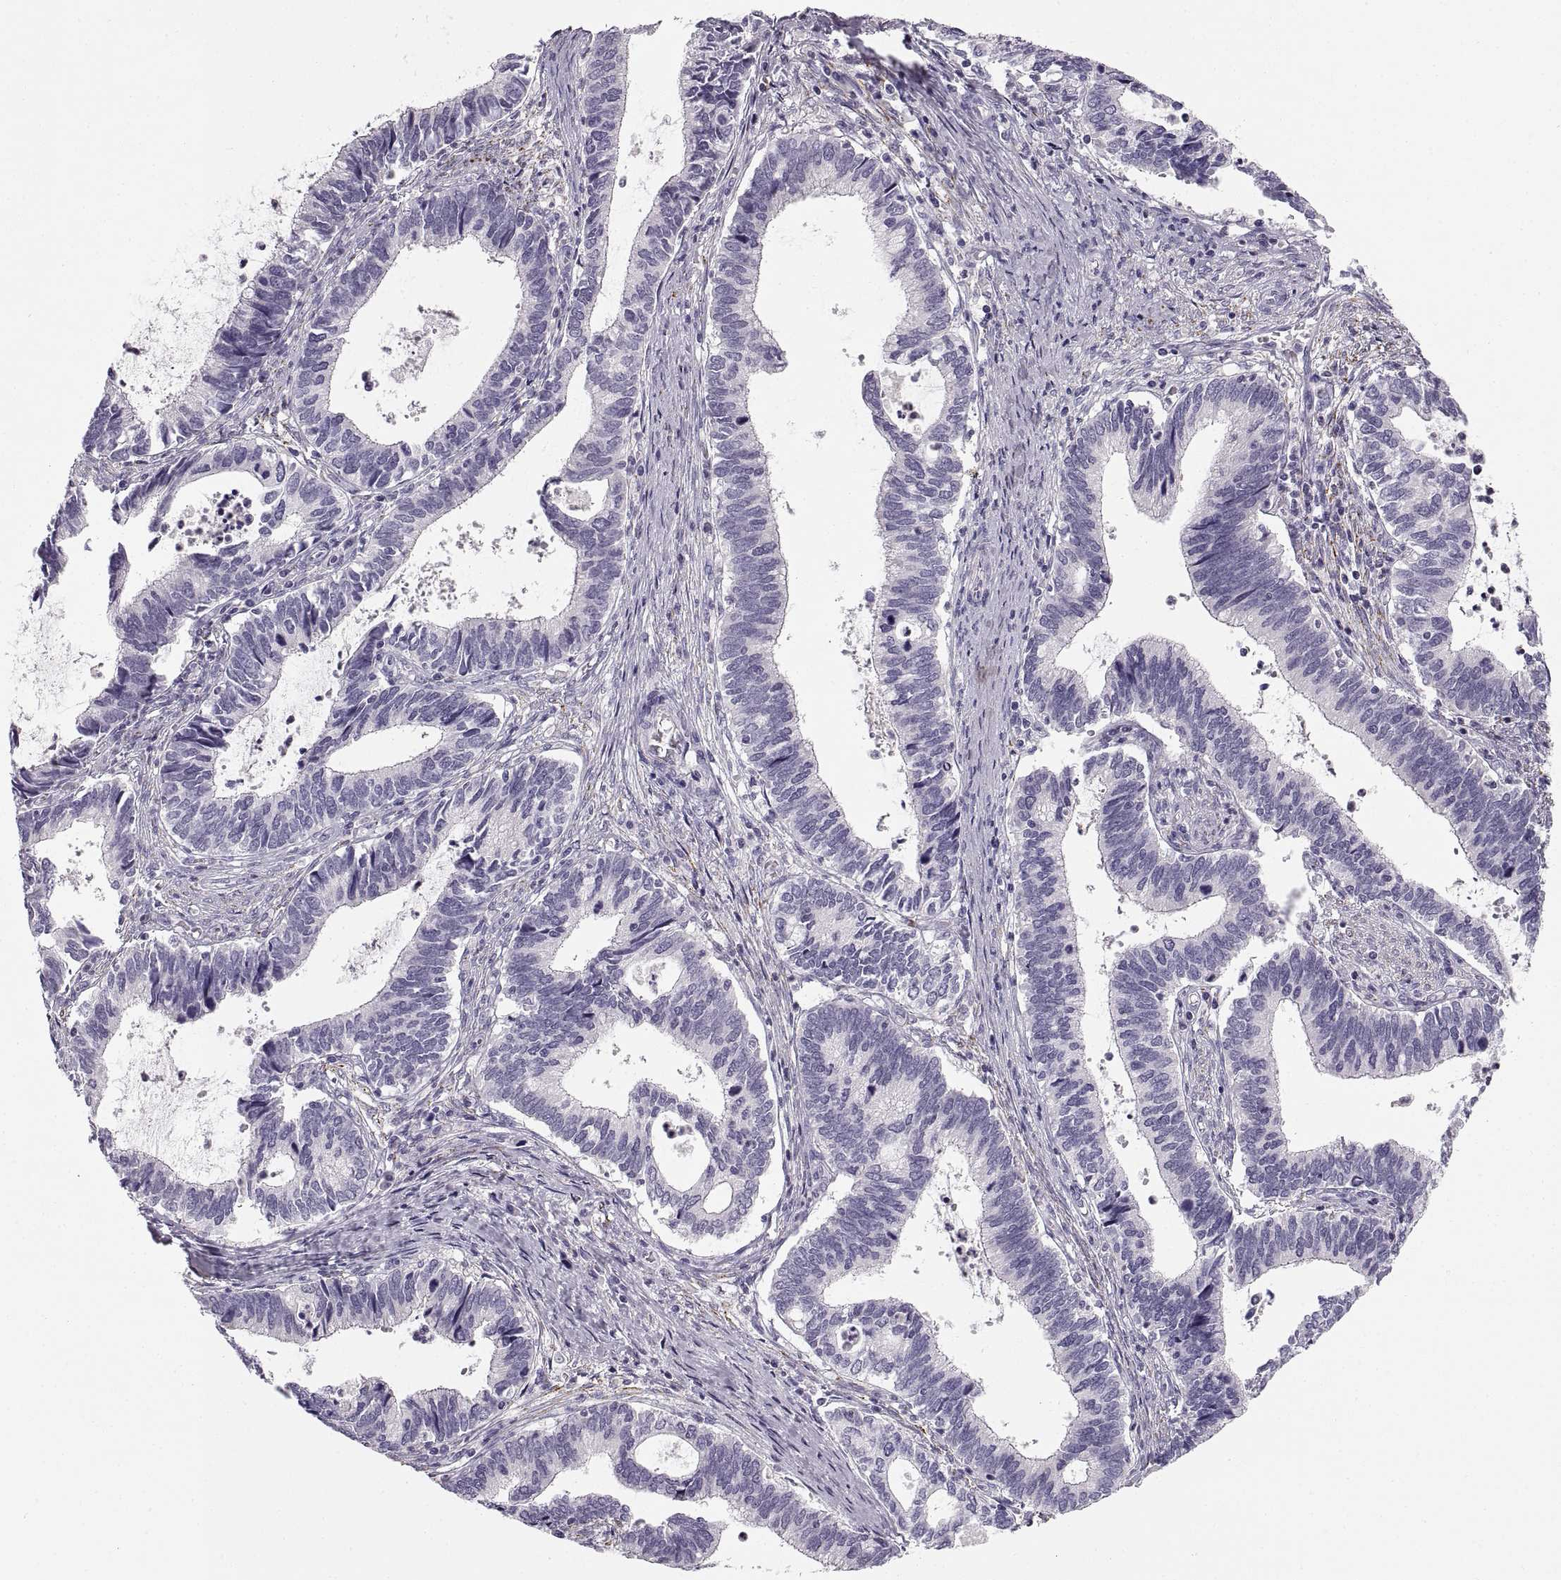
{"staining": {"intensity": "negative", "quantity": "none", "location": "none"}, "tissue": "cervical cancer", "cell_type": "Tumor cells", "image_type": "cancer", "snomed": [{"axis": "morphology", "description": "Adenocarcinoma, NOS"}, {"axis": "topography", "description": "Cervix"}], "caption": "DAB (3,3'-diaminobenzidine) immunohistochemical staining of human cervical adenocarcinoma exhibits no significant positivity in tumor cells.", "gene": "COL9A3", "patient": {"sex": "female", "age": 42}}